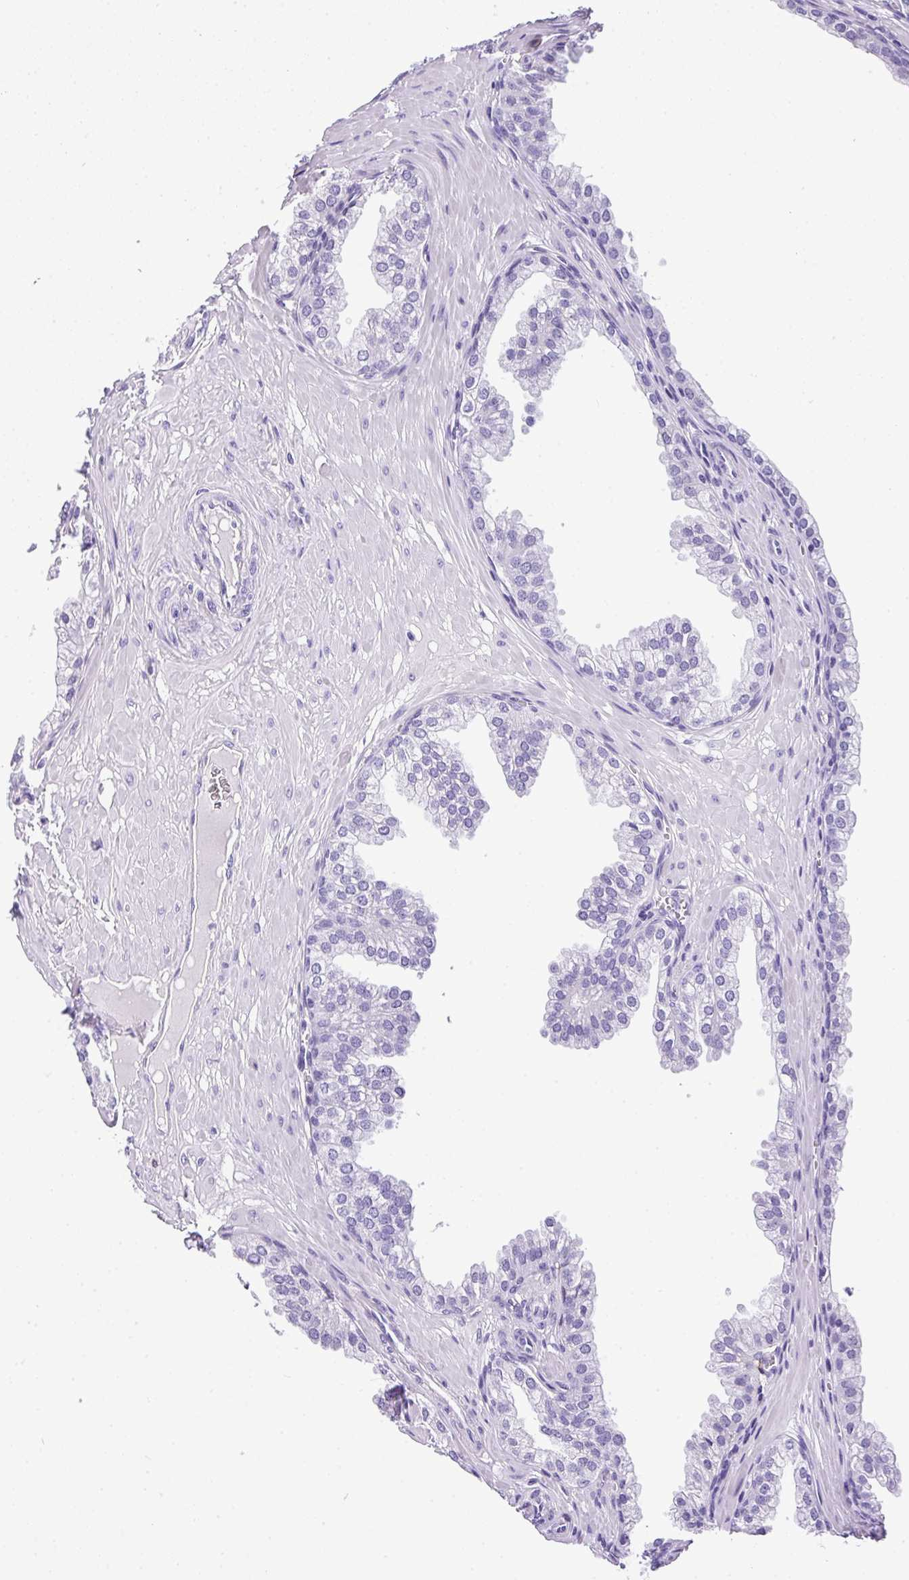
{"staining": {"intensity": "negative", "quantity": "none", "location": "none"}, "tissue": "prostate", "cell_type": "Glandular cells", "image_type": "normal", "snomed": [{"axis": "morphology", "description": "Normal tissue, NOS"}, {"axis": "topography", "description": "Prostate"}, {"axis": "topography", "description": "Peripheral nerve tissue"}], "caption": "Immunohistochemistry (IHC) of benign prostate displays no positivity in glandular cells. The staining is performed using DAB brown chromogen with nuclei counter-stained in using hematoxylin.", "gene": "MUC21", "patient": {"sex": "male", "age": 55}}